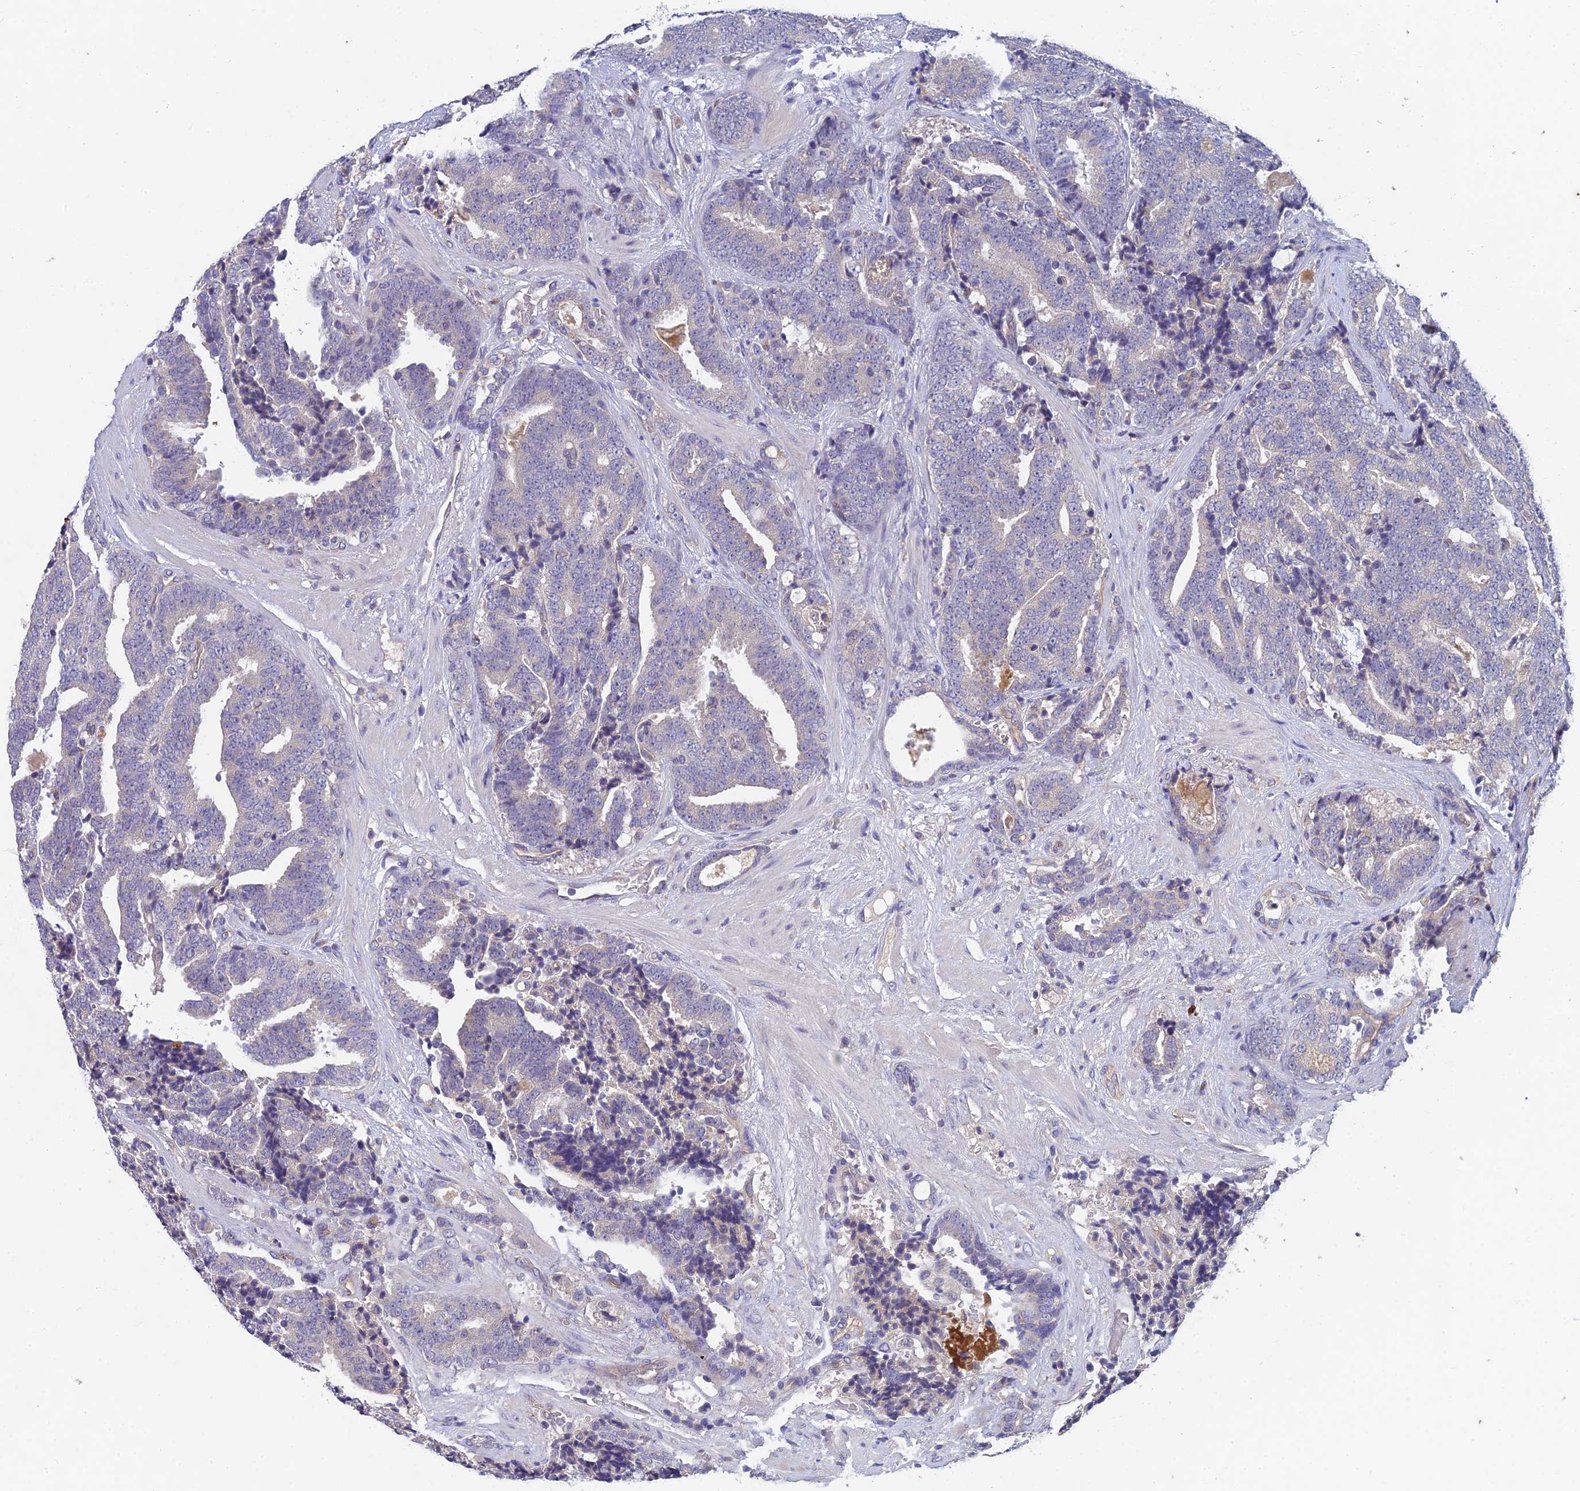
{"staining": {"intensity": "negative", "quantity": "none", "location": "none"}, "tissue": "prostate cancer", "cell_type": "Tumor cells", "image_type": "cancer", "snomed": [{"axis": "morphology", "description": "Adenocarcinoma, High grade"}, {"axis": "topography", "description": "Prostate and seminal vesicle, NOS"}], "caption": "The histopathology image displays no staining of tumor cells in prostate cancer. The staining was performed using DAB (3,3'-diaminobenzidine) to visualize the protein expression in brown, while the nuclei were stained in blue with hematoxylin (Magnification: 20x).", "gene": "ADAMTS13", "patient": {"sex": "male", "age": 67}}